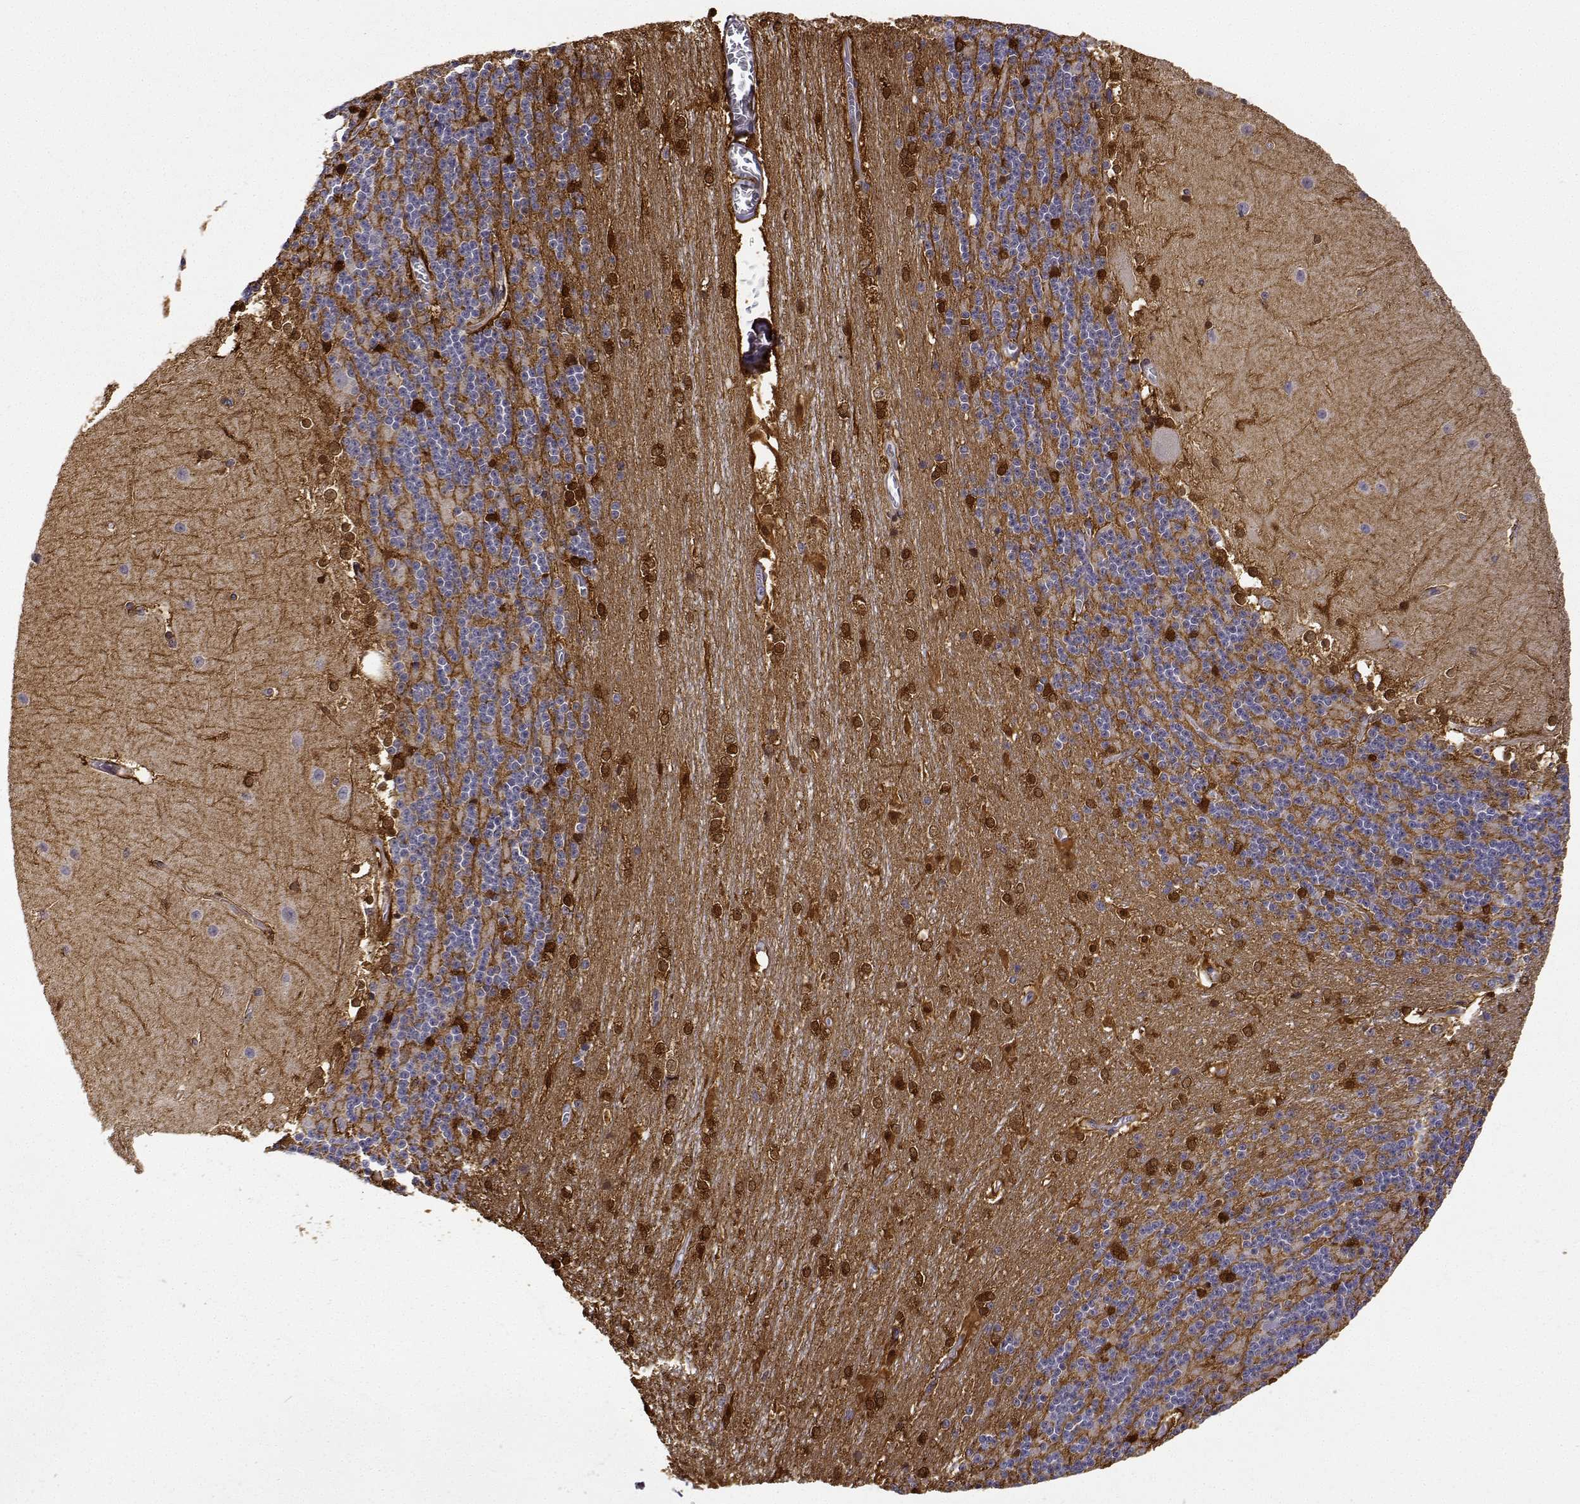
{"staining": {"intensity": "moderate", "quantity": "<25%", "location": "cytoplasmic/membranous"}, "tissue": "cerebellum", "cell_type": "Cells in granular layer", "image_type": "normal", "snomed": [{"axis": "morphology", "description": "Normal tissue, NOS"}, {"axis": "topography", "description": "Cerebellum"}], "caption": "An image of cerebellum stained for a protein demonstrates moderate cytoplasmic/membranous brown staining in cells in granular layer. (DAB = brown stain, brightfield microscopy at high magnification).", "gene": "PHGDH", "patient": {"sex": "female", "age": 19}}